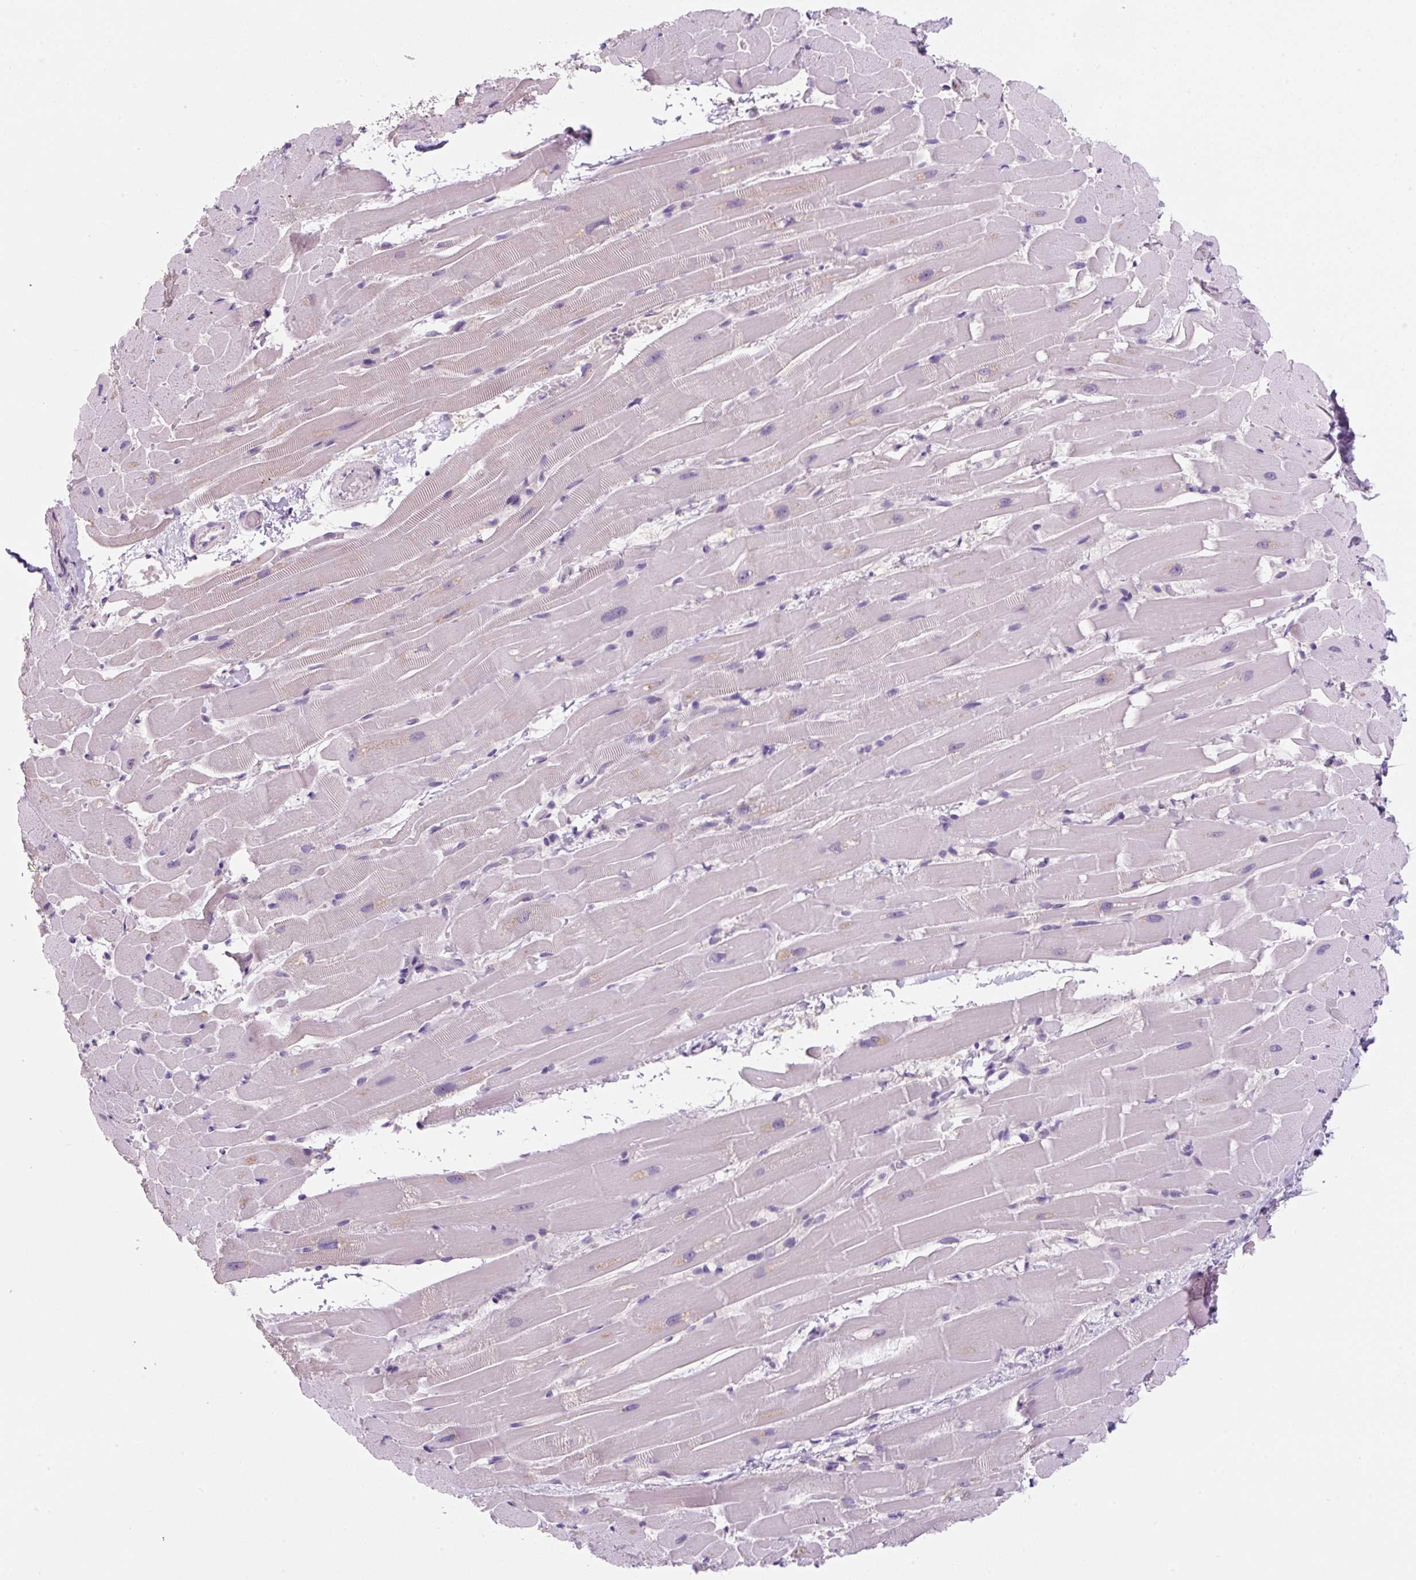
{"staining": {"intensity": "negative", "quantity": "none", "location": "none"}, "tissue": "heart muscle", "cell_type": "Cardiomyocytes", "image_type": "normal", "snomed": [{"axis": "morphology", "description": "Normal tissue, NOS"}, {"axis": "topography", "description": "Heart"}], "caption": "Protein analysis of benign heart muscle displays no significant positivity in cardiomyocytes.", "gene": "FZD5", "patient": {"sex": "male", "age": 37}}